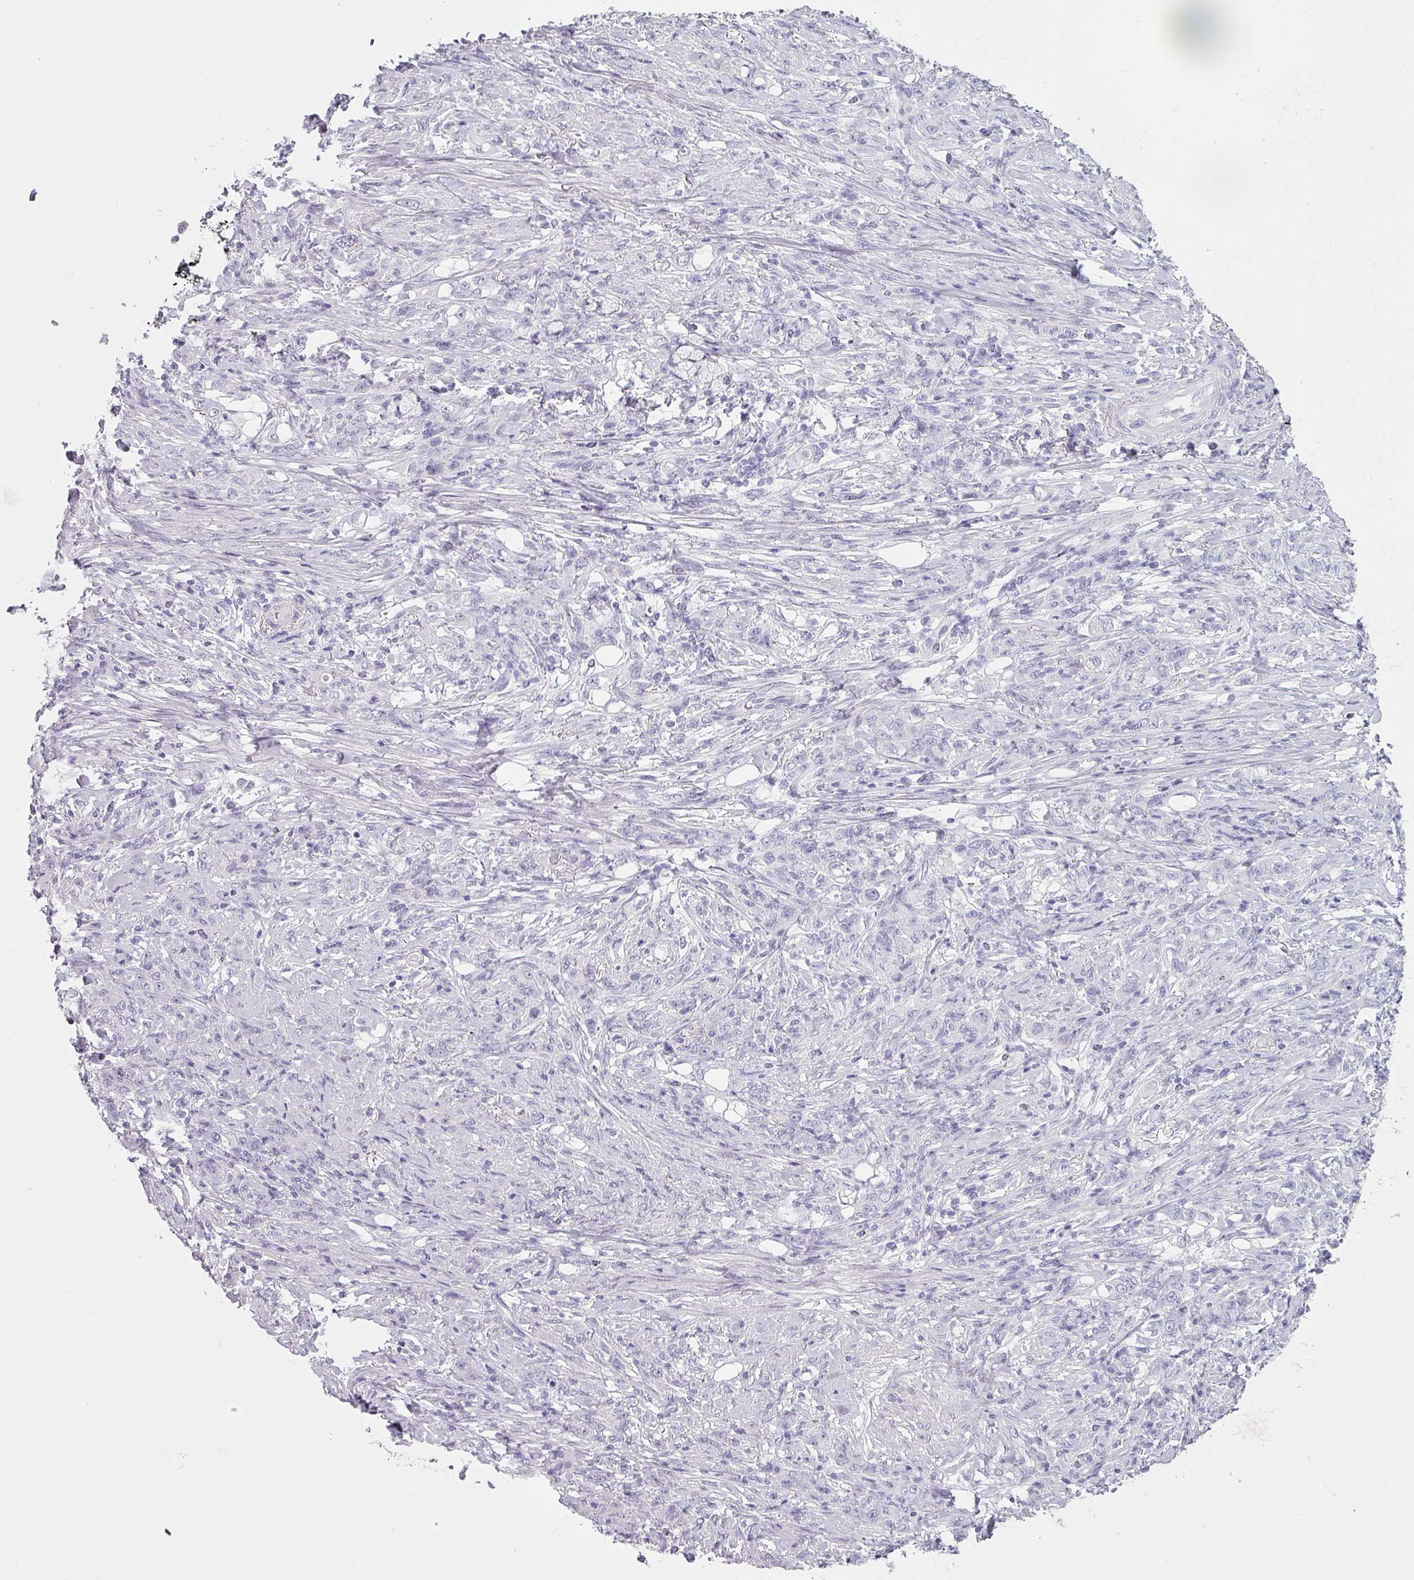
{"staining": {"intensity": "negative", "quantity": "none", "location": "none"}, "tissue": "stomach cancer", "cell_type": "Tumor cells", "image_type": "cancer", "snomed": [{"axis": "morphology", "description": "Adenocarcinoma, NOS"}, {"axis": "topography", "description": "Stomach"}], "caption": "Protein analysis of stomach adenocarcinoma demonstrates no significant expression in tumor cells. The staining was performed using DAB to visualize the protein expression in brown, while the nuclei were stained in blue with hematoxylin (Magnification: 20x).", "gene": "SFTPA1", "patient": {"sex": "female", "age": 79}}